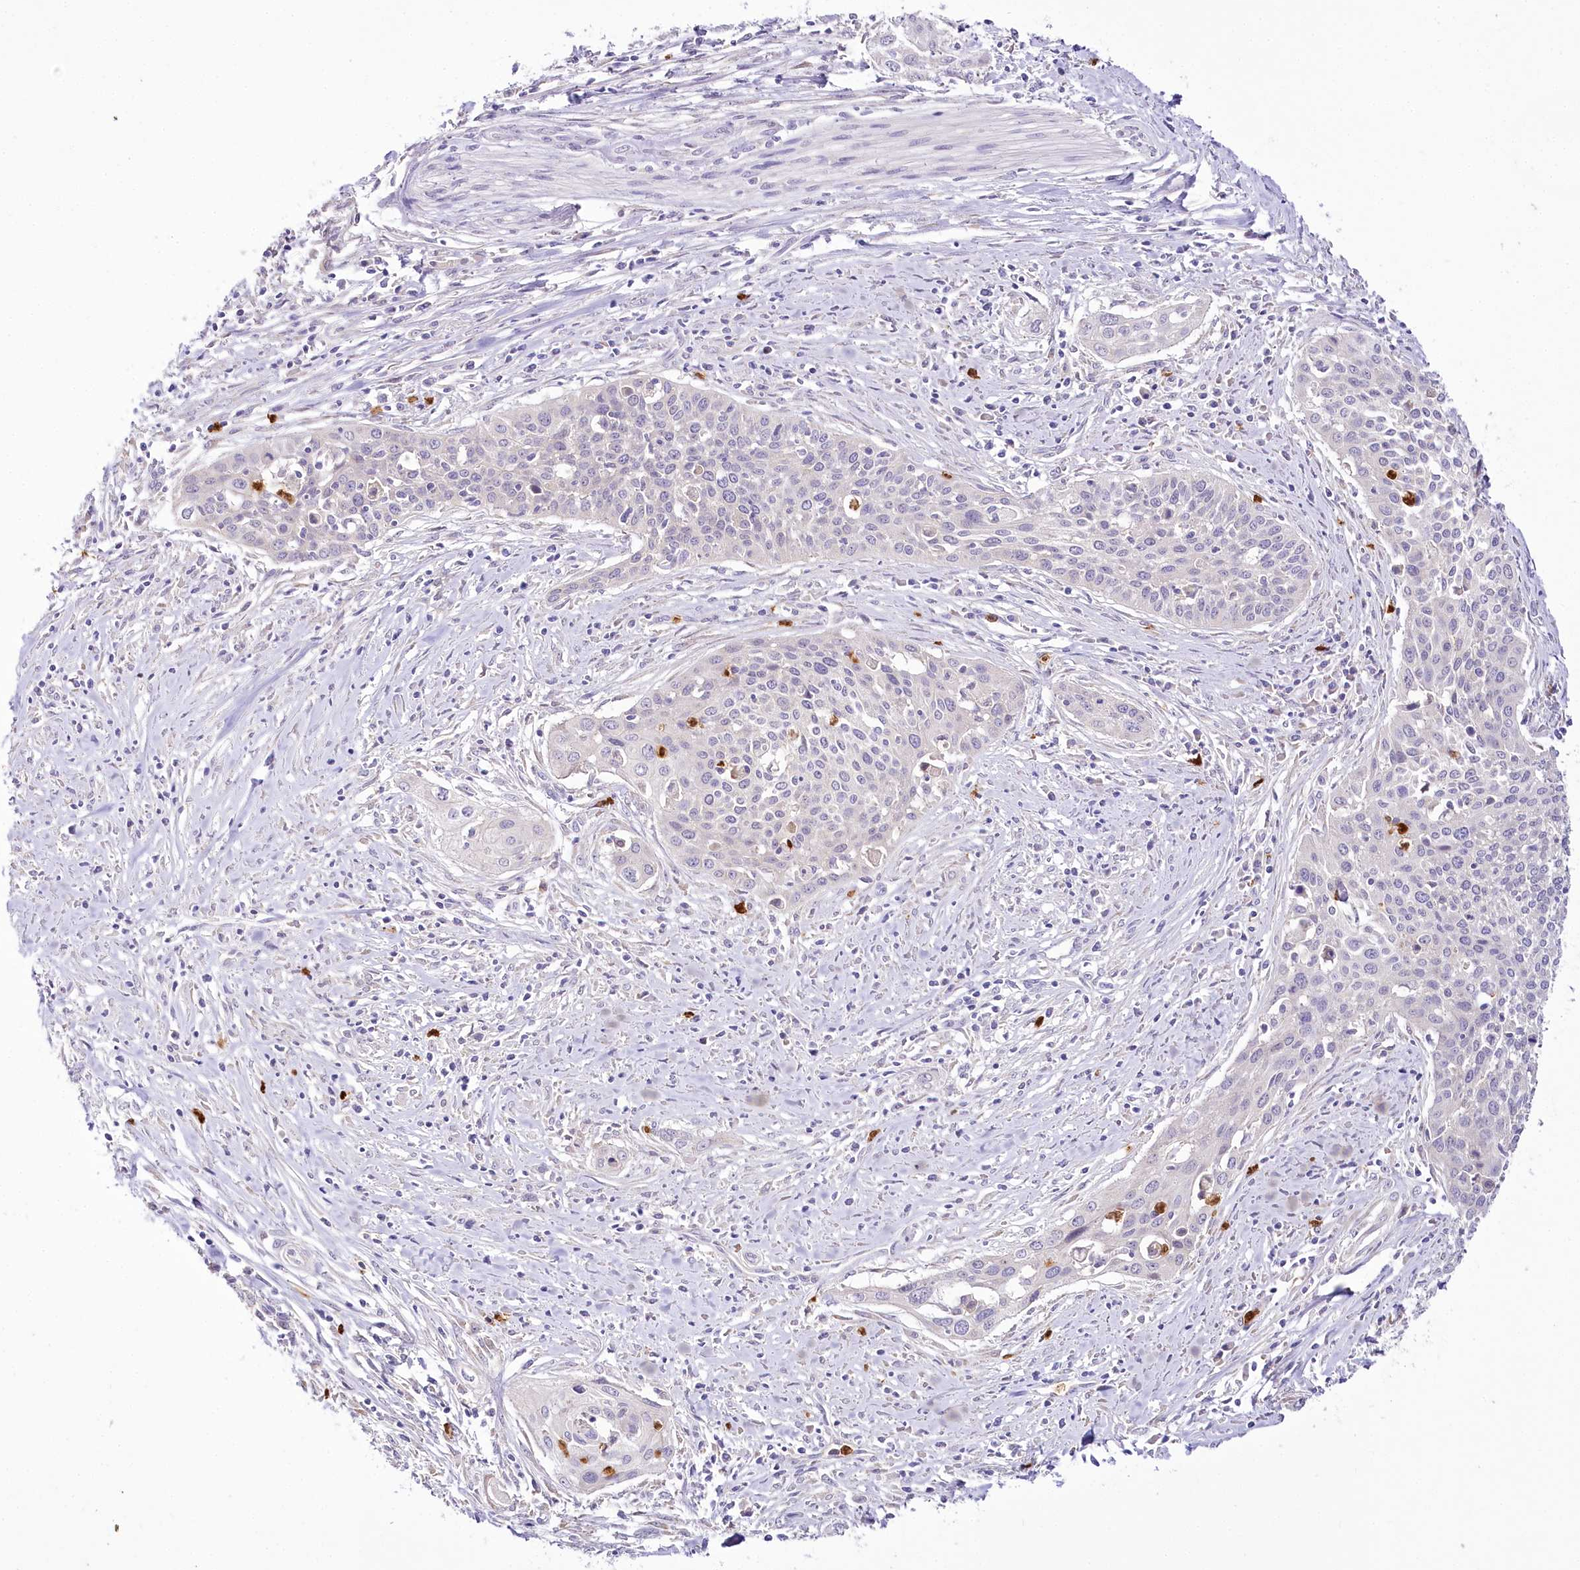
{"staining": {"intensity": "negative", "quantity": "none", "location": "none"}, "tissue": "cervical cancer", "cell_type": "Tumor cells", "image_type": "cancer", "snomed": [{"axis": "morphology", "description": "Squamous cell carcinoma, NOS"}, {"axis": "topography", "description": "Cervix"}], "caption": "Cervical cancer was stained to show a protein in brown. There is no significant expression in tumor cells.", "gene": "DPYD", "patient": {"sex": "female", "age": 34}}